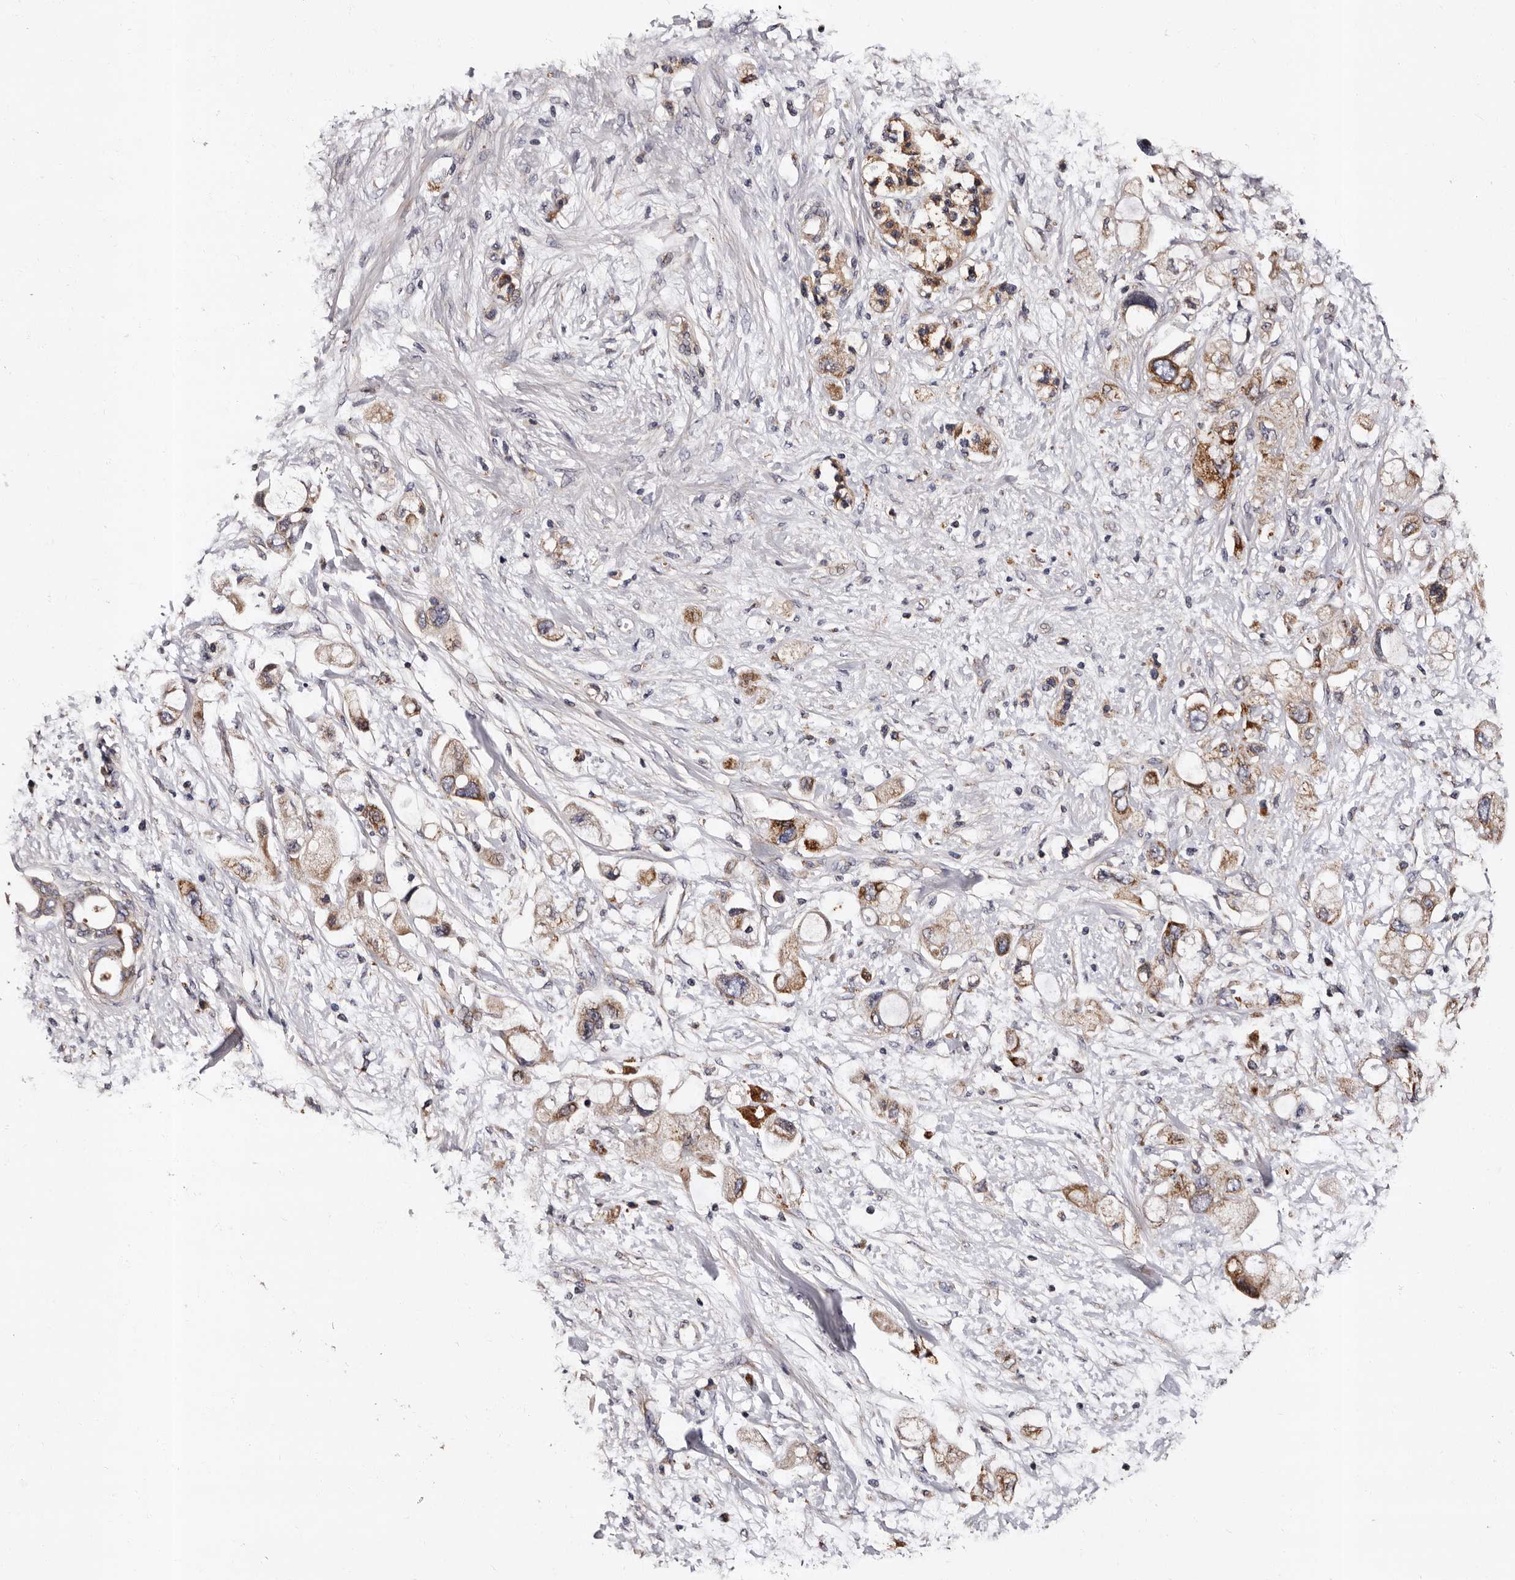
{"staining": {"intensity": "moderate", "quantity": ">75%", "location": "cytoplasmic/membranous"}, "tissue": "pancreatic cancer", "cell_type": "Tumor cells", "image_type": "cancer", "snomed": [{"axis": "morphology", "description": "Adenocarcinoma, NOS"}, {"axis": "topography", "description": "Pancreas"}], "caption": "About >75% of tumor cells in adenocarcinoma (pancreatic) show moderate cytoplasmic/membranous protein expression as visualized by brown immunohistochemical staining.", "gene": "ADCK5", "patient": {"sex": "female", "age": 56}}